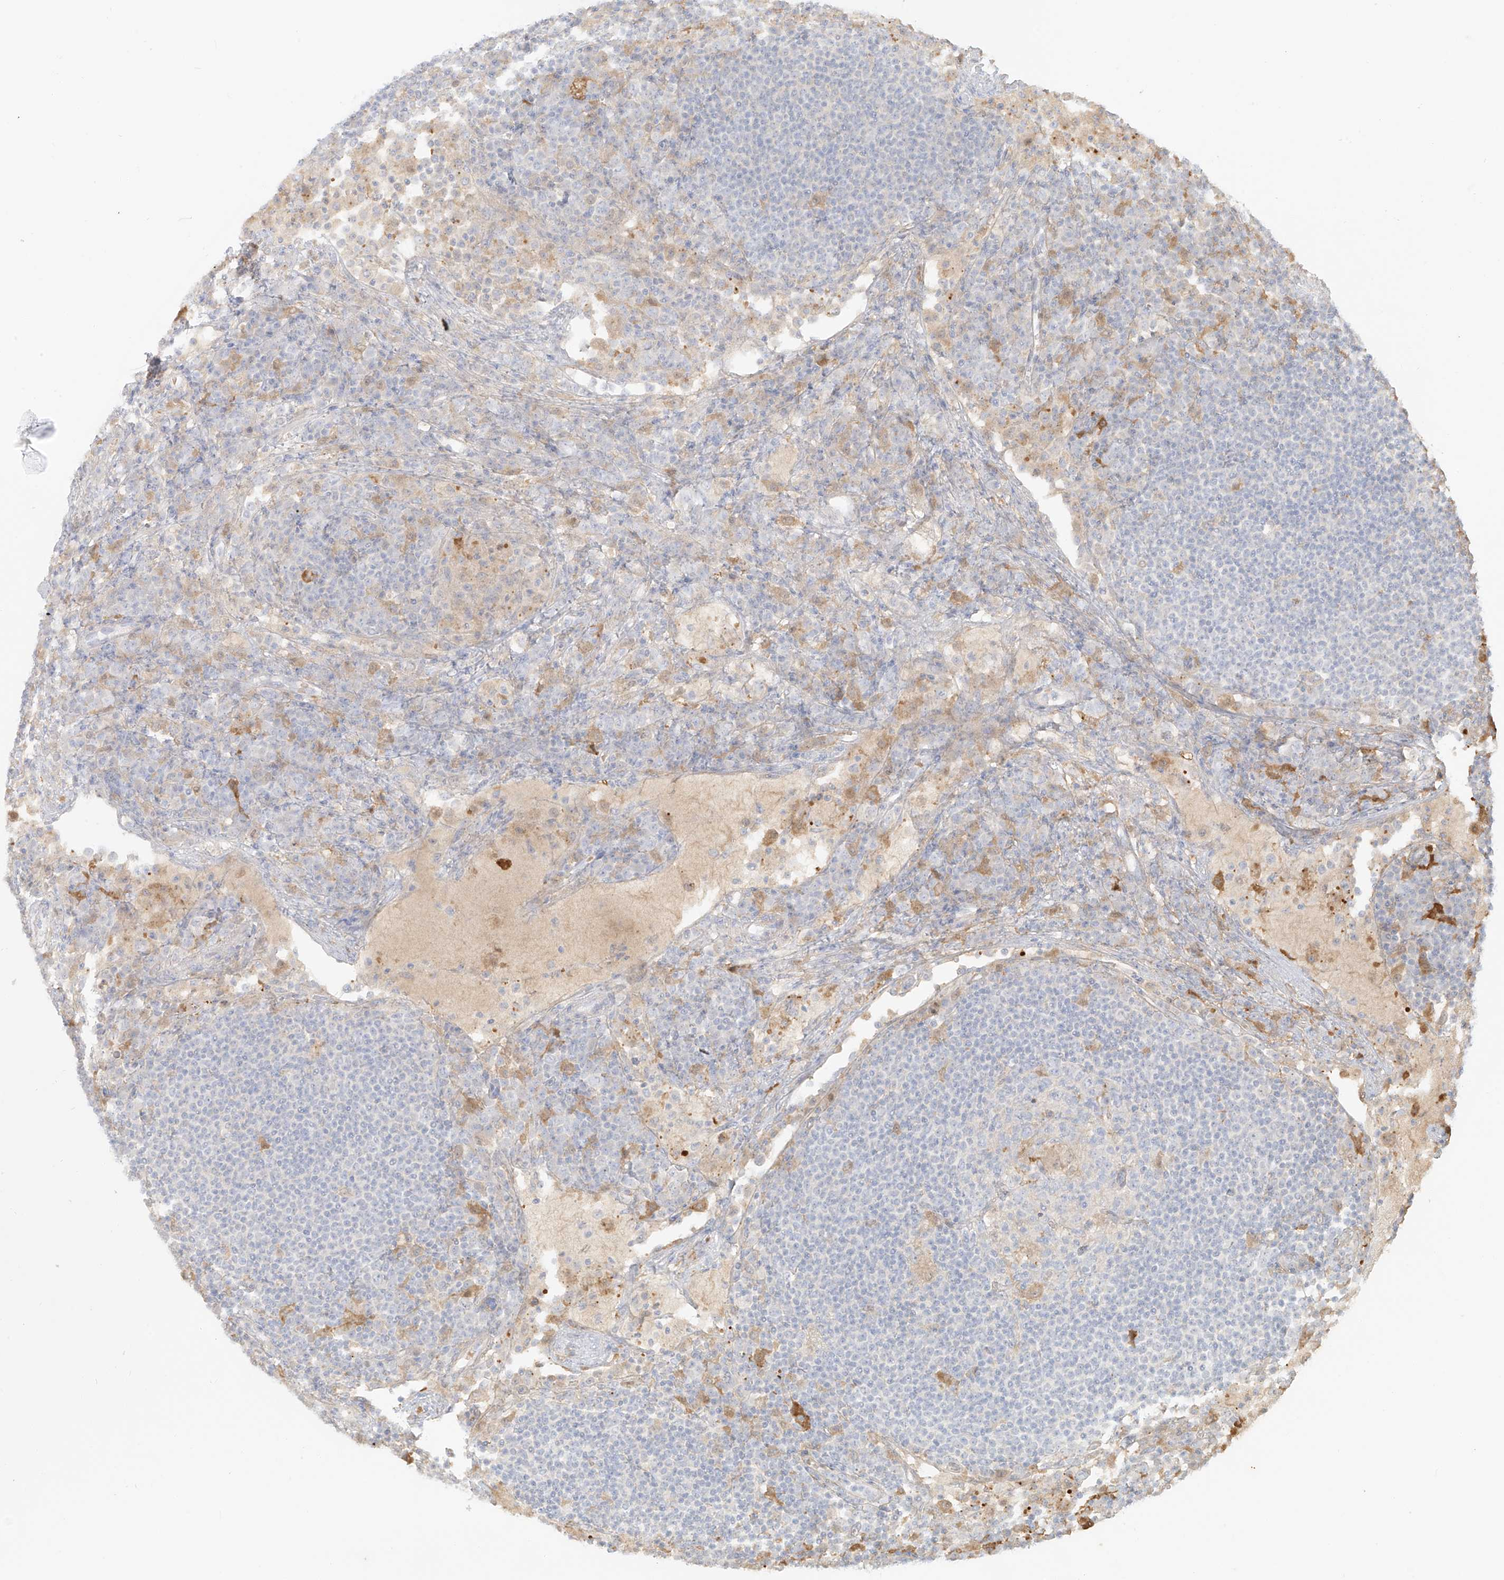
{"staining": {"intensity": "negative", "quantity": "none", "location": "none"}, "tissue": "lymph node", "cell_type": "Germinal center cells", "image_type": "normal", "snomed": [{"axis": "morphology", "description": "Normal tissue, NOS"}, {"axis": "topography", "description": "Lymph node"}], "caption": "Germinal center cells are negative for protein expression in unremarkable human lymph node. (Immunohistochemistry, brightfield microscopy, high magnification).", "gene": "UPK1B", "patient": {"sex": "female", "age": 53}}